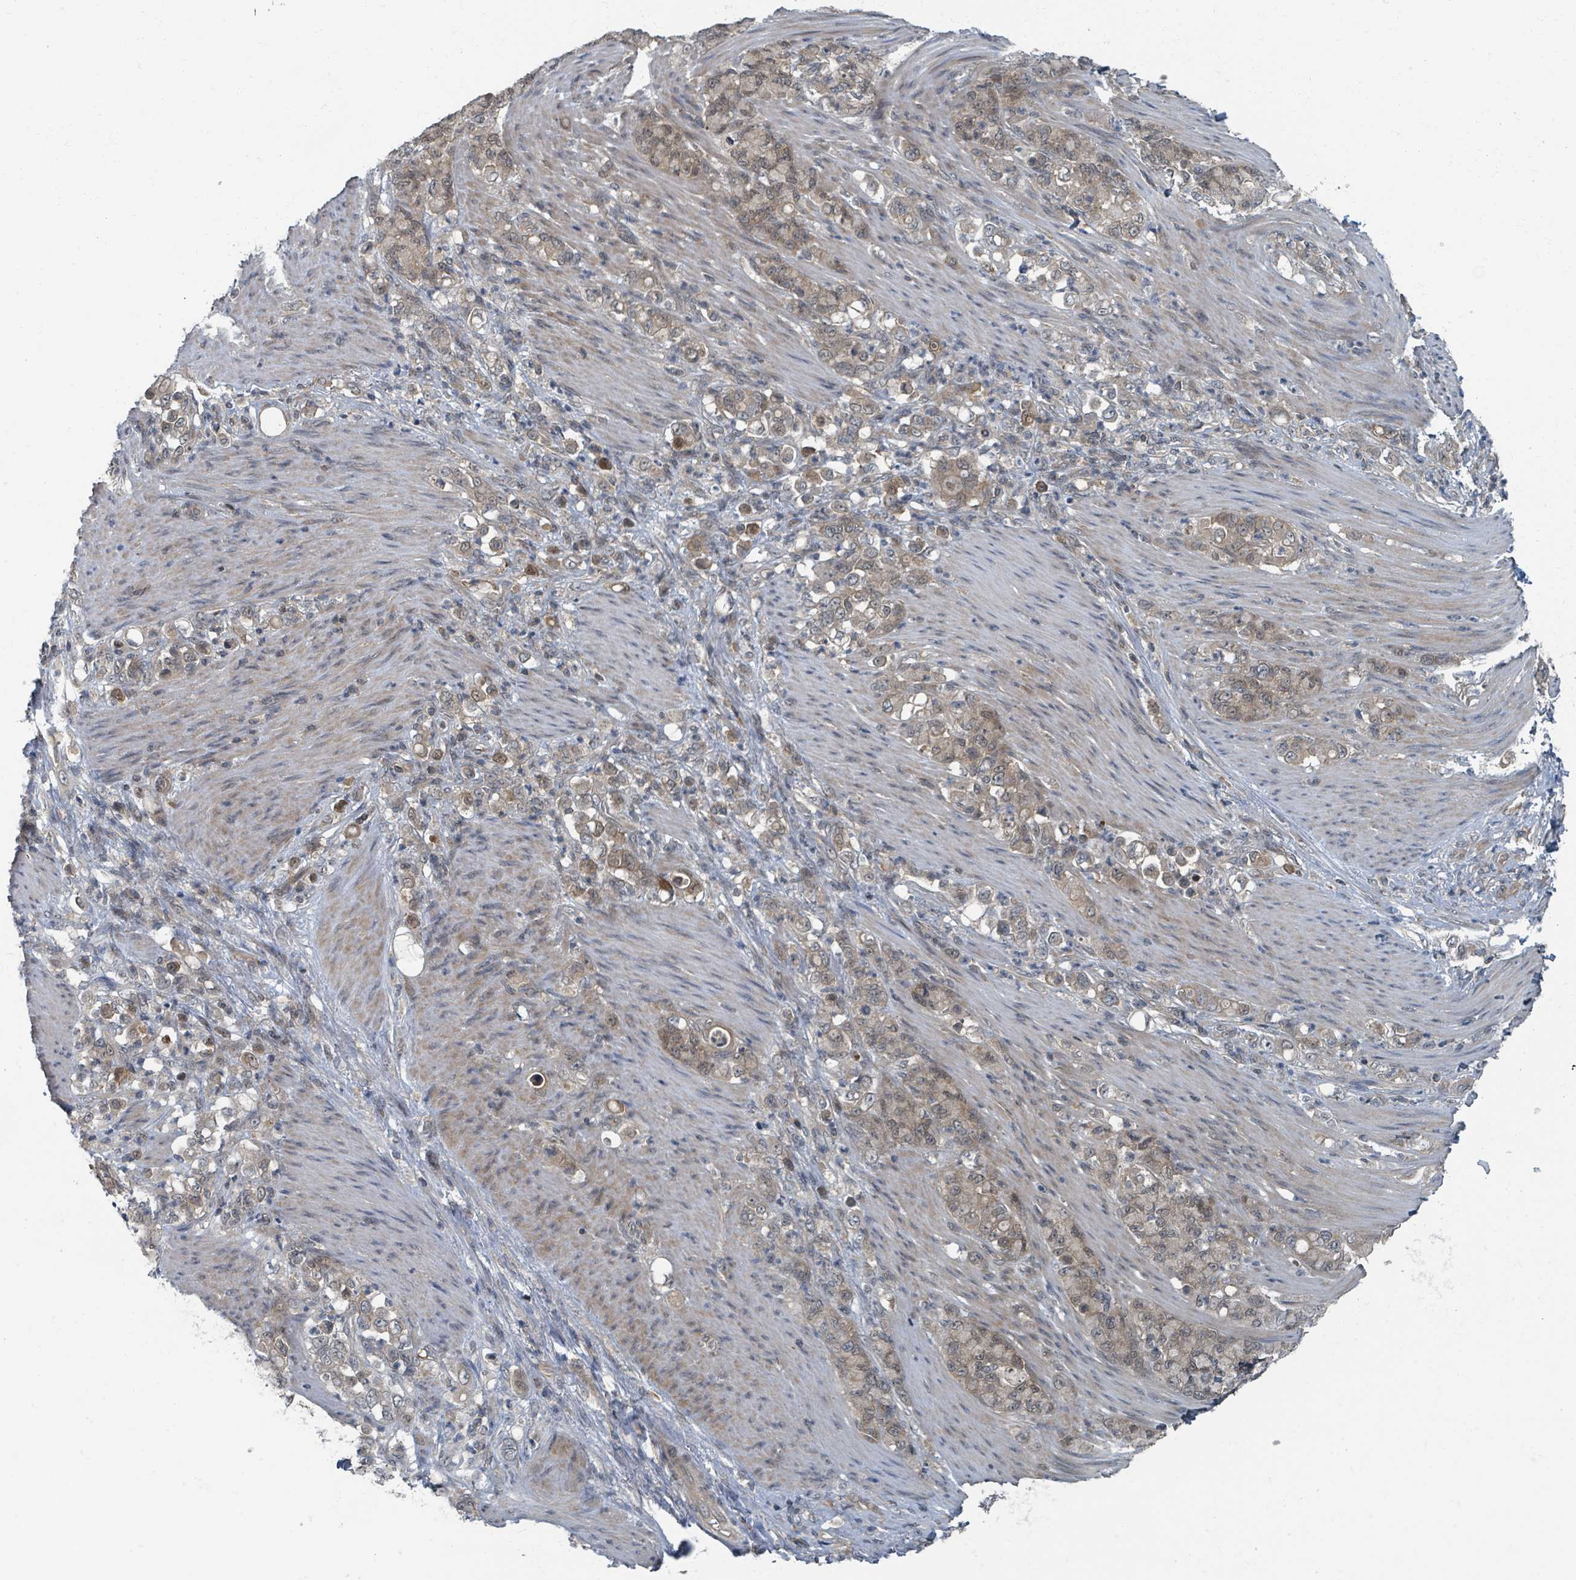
{"staining": {"intensity": "weak", "quantity": ">75%", "location": "cytoplasmic/membranous,nuclear"}, "tissue": "stomach cancer", "cell_type": "Tumor cells", "image_type": "cancer", "snomed": [{"axis": "morphology", "description": "Adenocarcinoma, NOS"}, {"axis": "topography", "description": "Stomach"}], "caption": "Immunohistochemical staining of human stomach adenocarcinoma displays low levels of weak cytoplasmic/membranous and nuclear protein expression in about >75% of tumor cells.", "gene": "GOLGA7", "patient": {"sex": "female", "age": 79}}